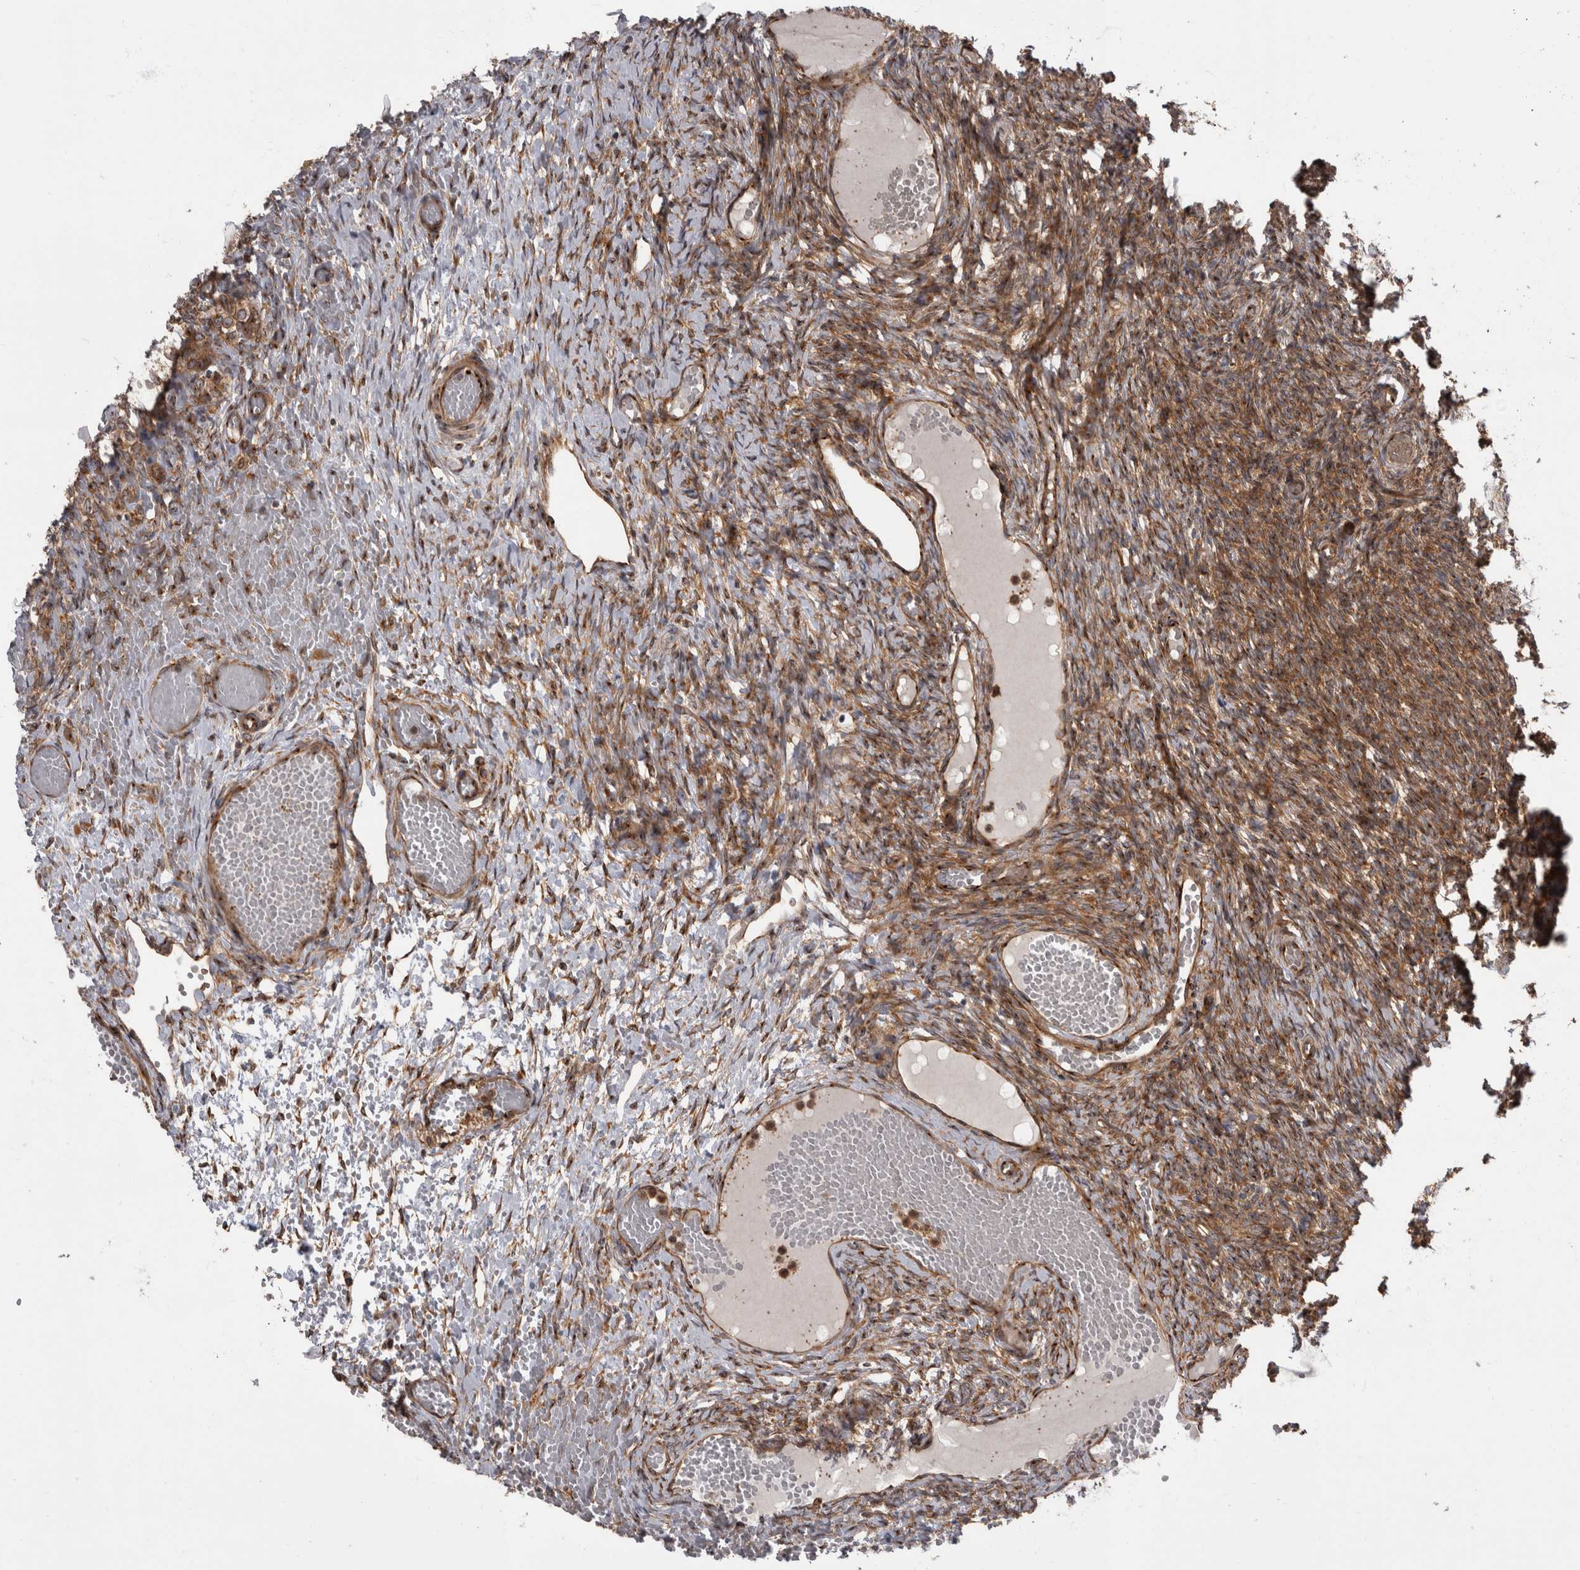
{"staining": {"intensity": "moderate", "quantity": "<25%", "location": "cytoplasmic/membranous"}, "tissue": "ovary", "cell_type": "Ovarian stroma cells", "image_type": "normal", "snomed": [{"axis": "morphology", "description": "Adenocarcinoma, NOS"}, {"axis": "topography", "description": "Endometrium"}], "caption": "A histopathology image of ovary stained for a protein exhibits moderate cytoplasmic/membranous brown staining in ovarian stroma cells.", "gene": "HOOK3", "patient": {"sex": "female", "age": 32}}